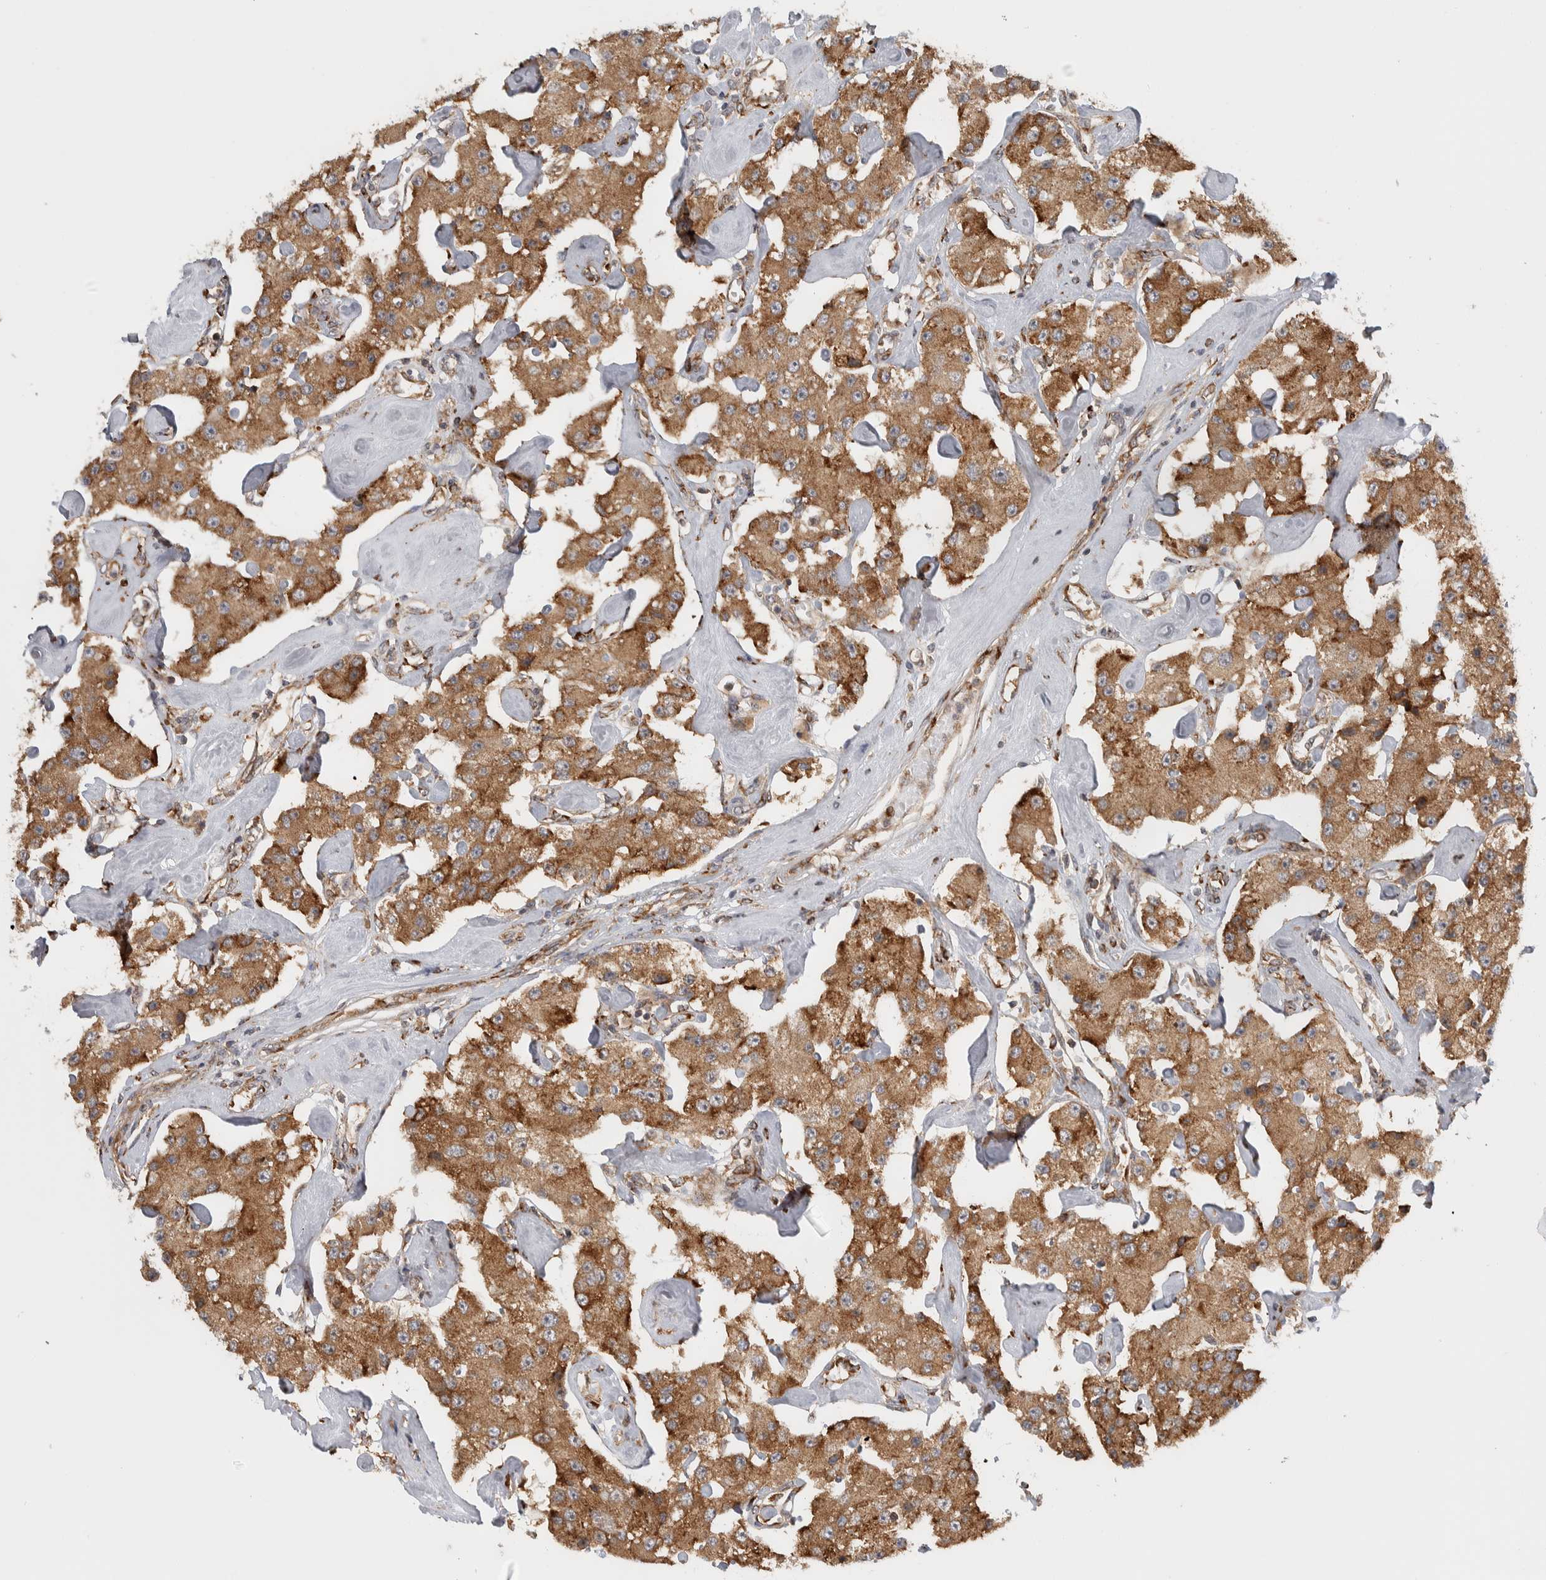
{"staining": {"intensity": "moderate", "quantity": ">75%", "location": "cytoplasmic/membranous"}, "tissue": "carcinoid", "cell_type": "Tumor cells", "image_type": "cancer", "snomed": [{"axis": "morphology", "description": "Carcinoid, malignant, NOS"}, {"axis": "topography", "description": "Pancreas"}], "caption": "This histopathology image demonstrates IHC staining of carcinoid, with medium moderate cytoplasmic/membranous expression in about >75% of tumor cells.", "gene": "EIF3H", "patient": {"sex": "male", "age": 41}}